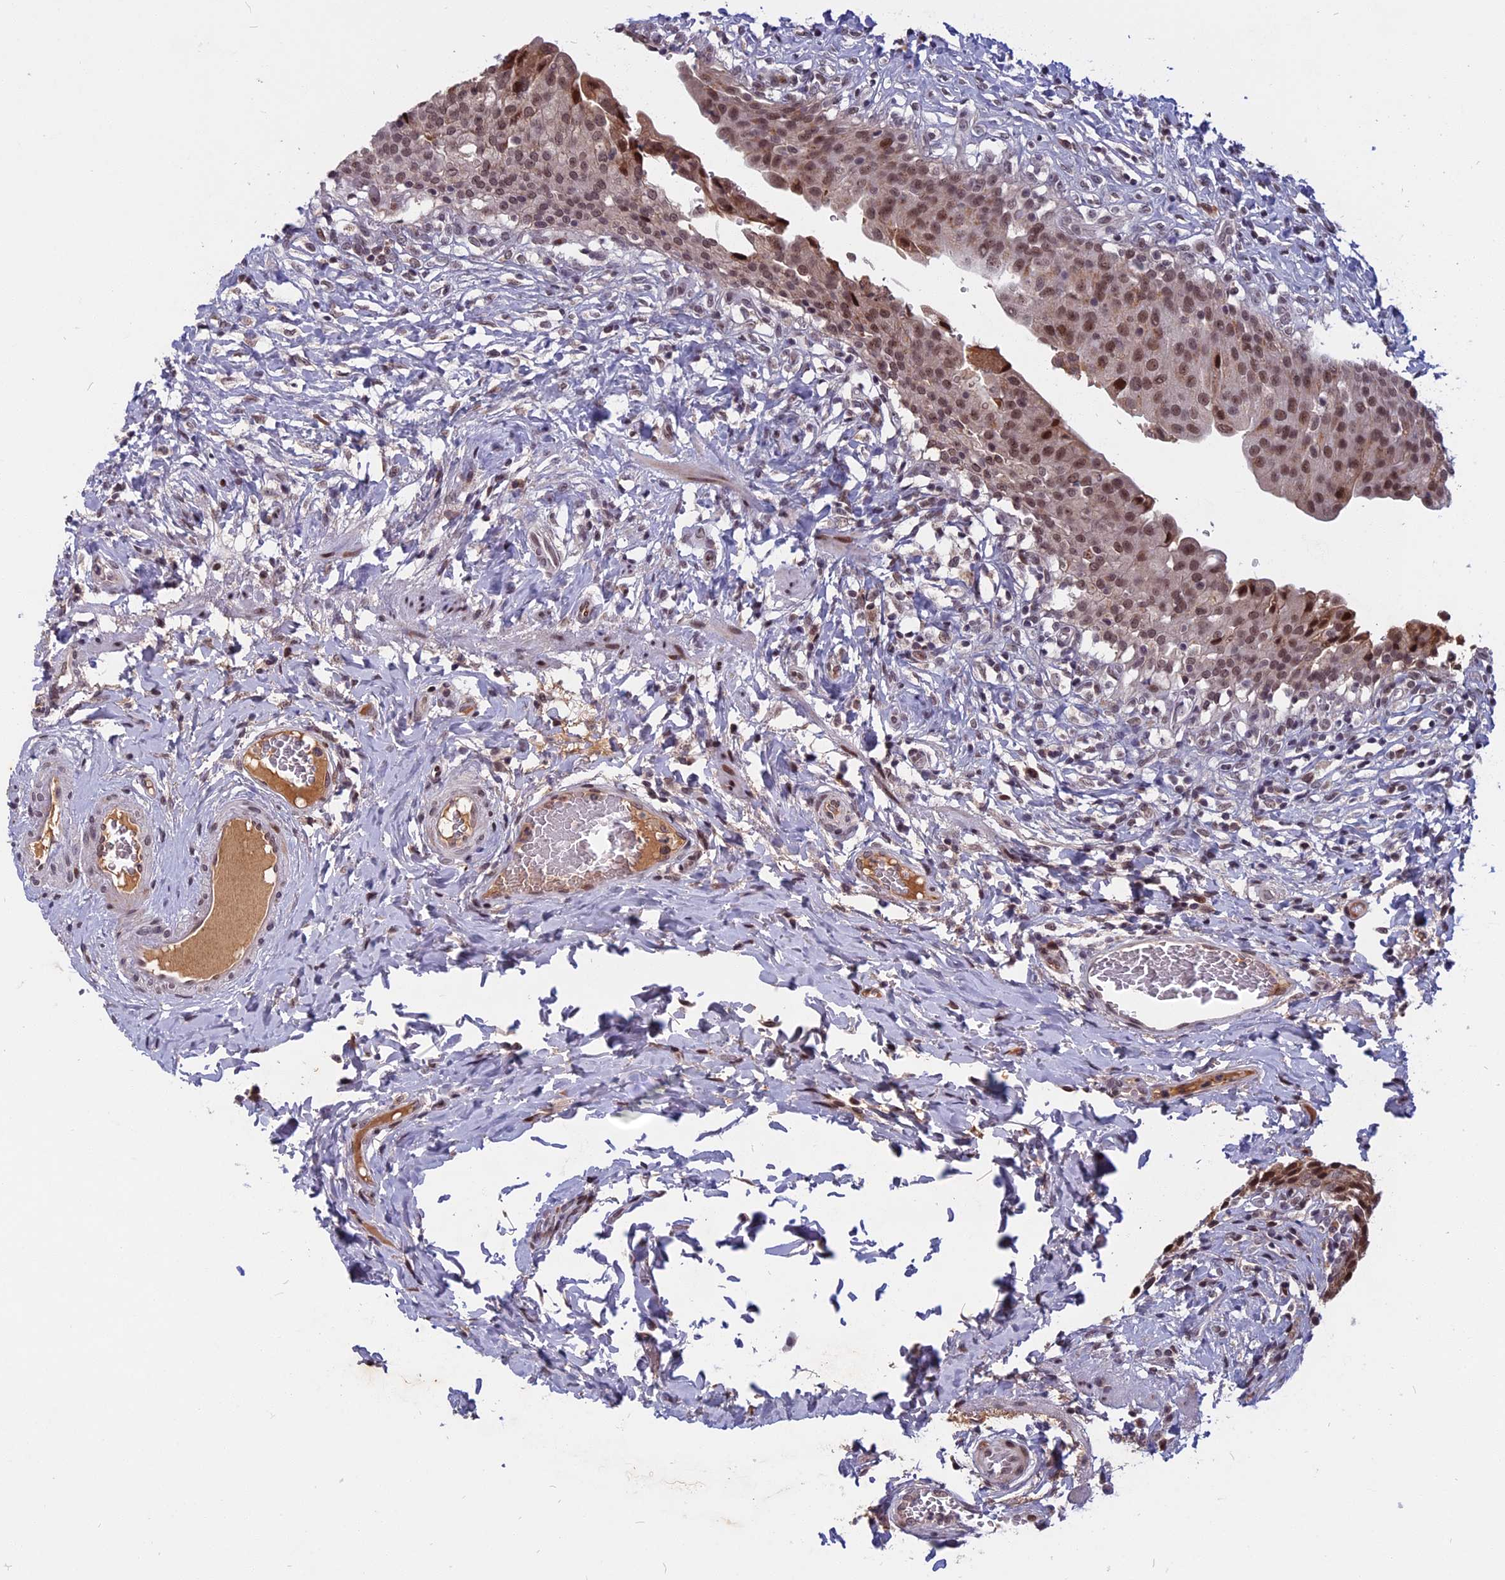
{"staining": {"intensity": "moderate", "quantity": ">75%", "location": "cytoplasmic/membranous,nuclear"}, "tissue": "urinary bladder", "cell_type": "Urothelial cells", "image_type": "normal", "snomed": [{"axis": "morphology", "description": "Normal tissue, NOS"}, {"axis": "morphology", "description": "Inflammation, NOS"}, {"axis": "topography", "description": "Urinary bladder"}], "caption": "Immunohistochemical staining of normal urinary bladder reveals medium levels of moderate cytoplasmic/membranous,nuclear positivity in approximately >75% of urothelial cells.", "gene": "CDC7", "patient": {"sex": "male", "age": 64}}